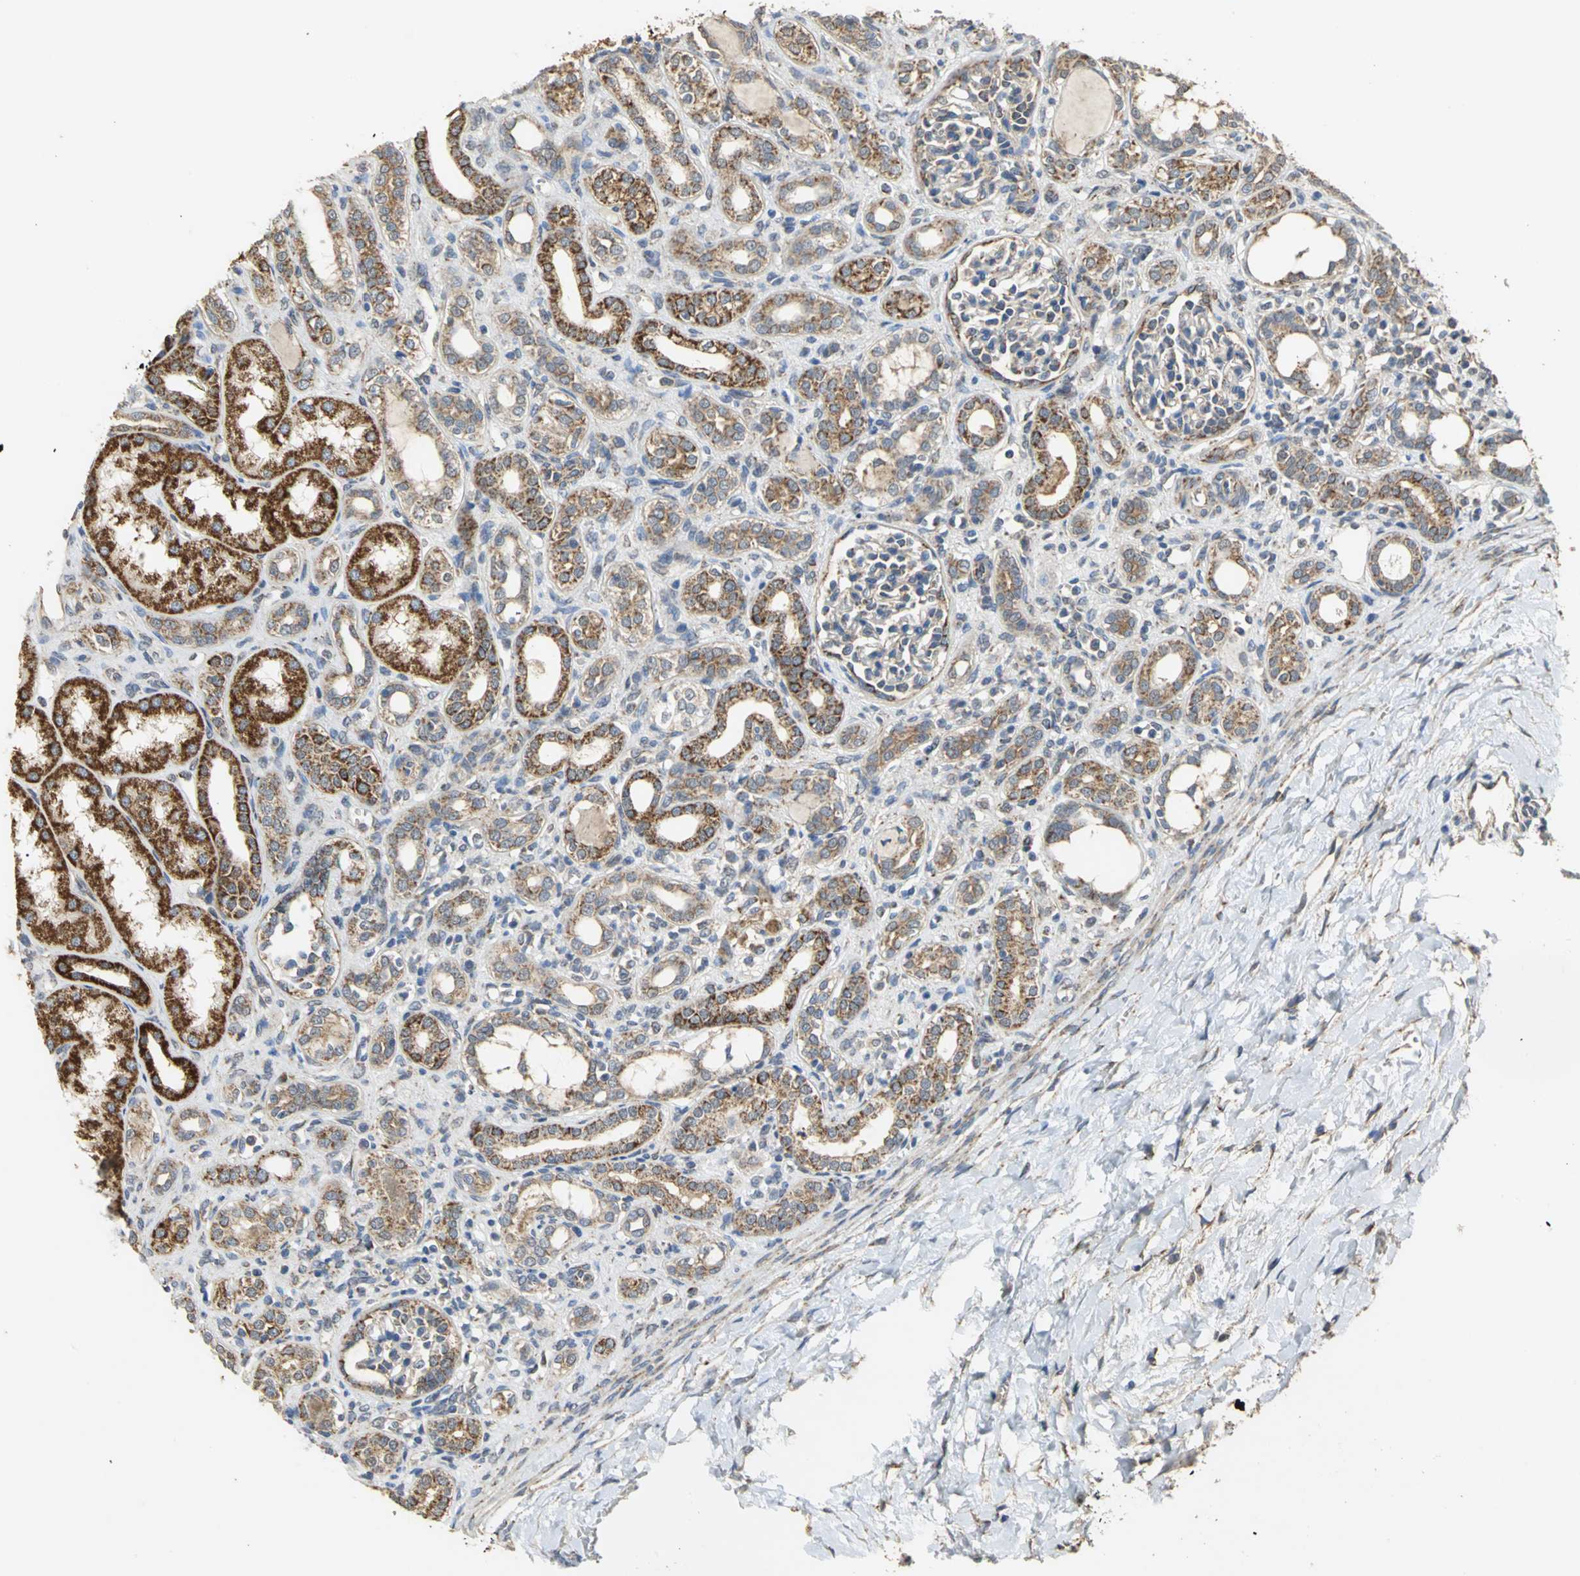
{"staining": {"intensity": "moderate", "quantity": "25%-75%", "location": "cytoplasmic/membranous"}, "tissue": "kidney", "cell_type": "Cells in glomeruli", "image_type": "normal", "snomed": [{"axis": "morphology", "description": "Normal tissue, NOS"}, {"axis": "topography", "description": "Kidney"}], "caption": "Immunohistochemical staining of benign kidney demonstrates 25%-75% levels of moderate cytoplasmic/membranous protein staining in about 25%-75% of cells in glomeruli. (DAB (3,3'-diaminobenzidine) = brown stain, brightfield microscopy at high magnification).", "gene": "NDUFB5", "patient": {"sex": "male", "age": 7}}